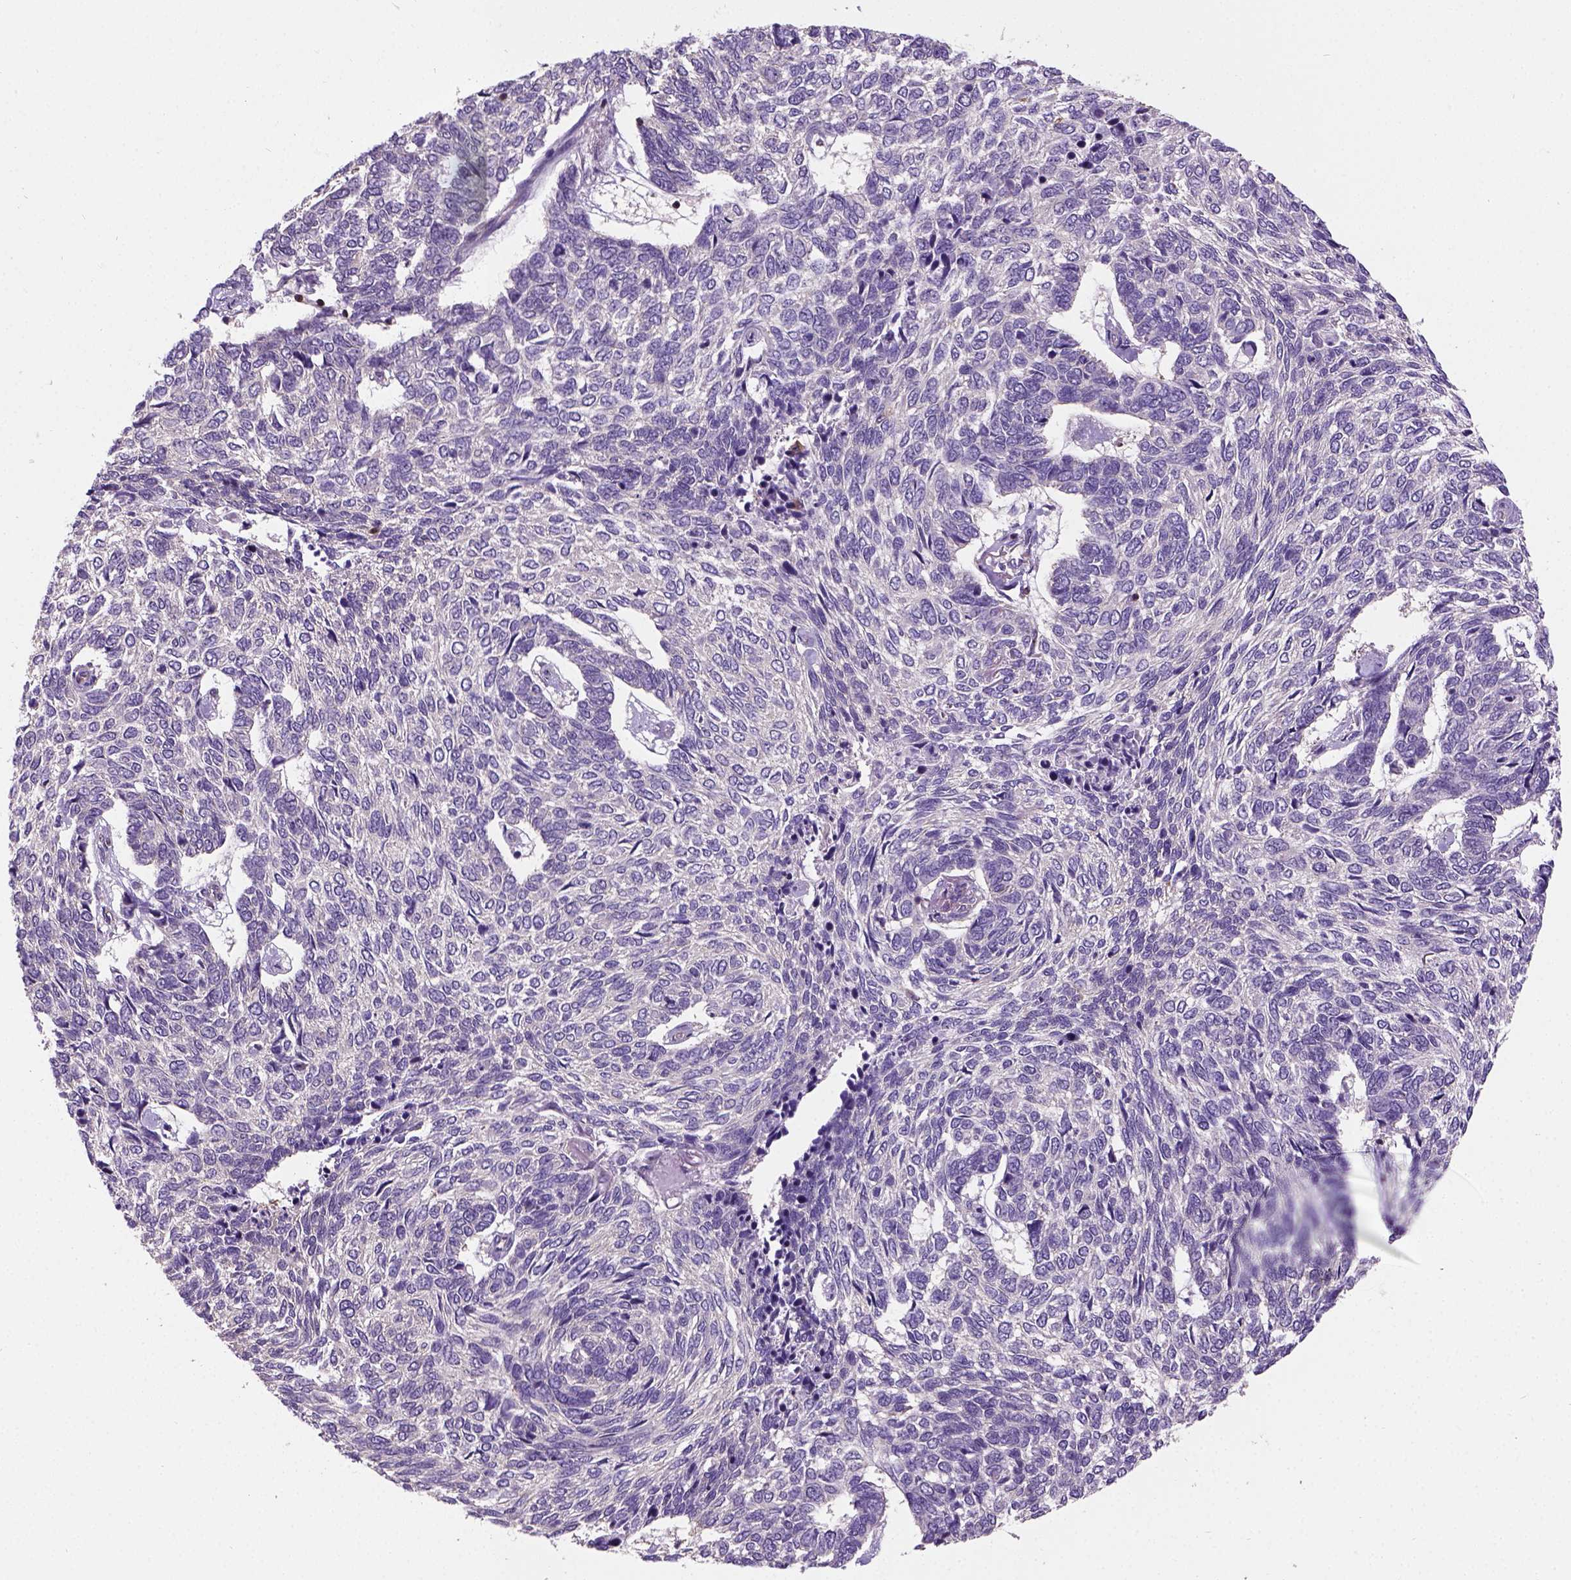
{"staining": {"intensity": "negative", "quantity": "none", "location": "none"}, "tissue": "skin cancer", "cell_type": "Tumor cells", "image_type": "cancer", "snomed": [{"axis": "morphology", "description": "Basal cell carcinoma"}, {"axis": "topography", "description": "Skin"}], "caption": "Tumor cells are negative for protein expression in human basal cell carcinoma (skin).", "gene": "CRACR2A", "patient": {"sex": "female", "age": 65}}